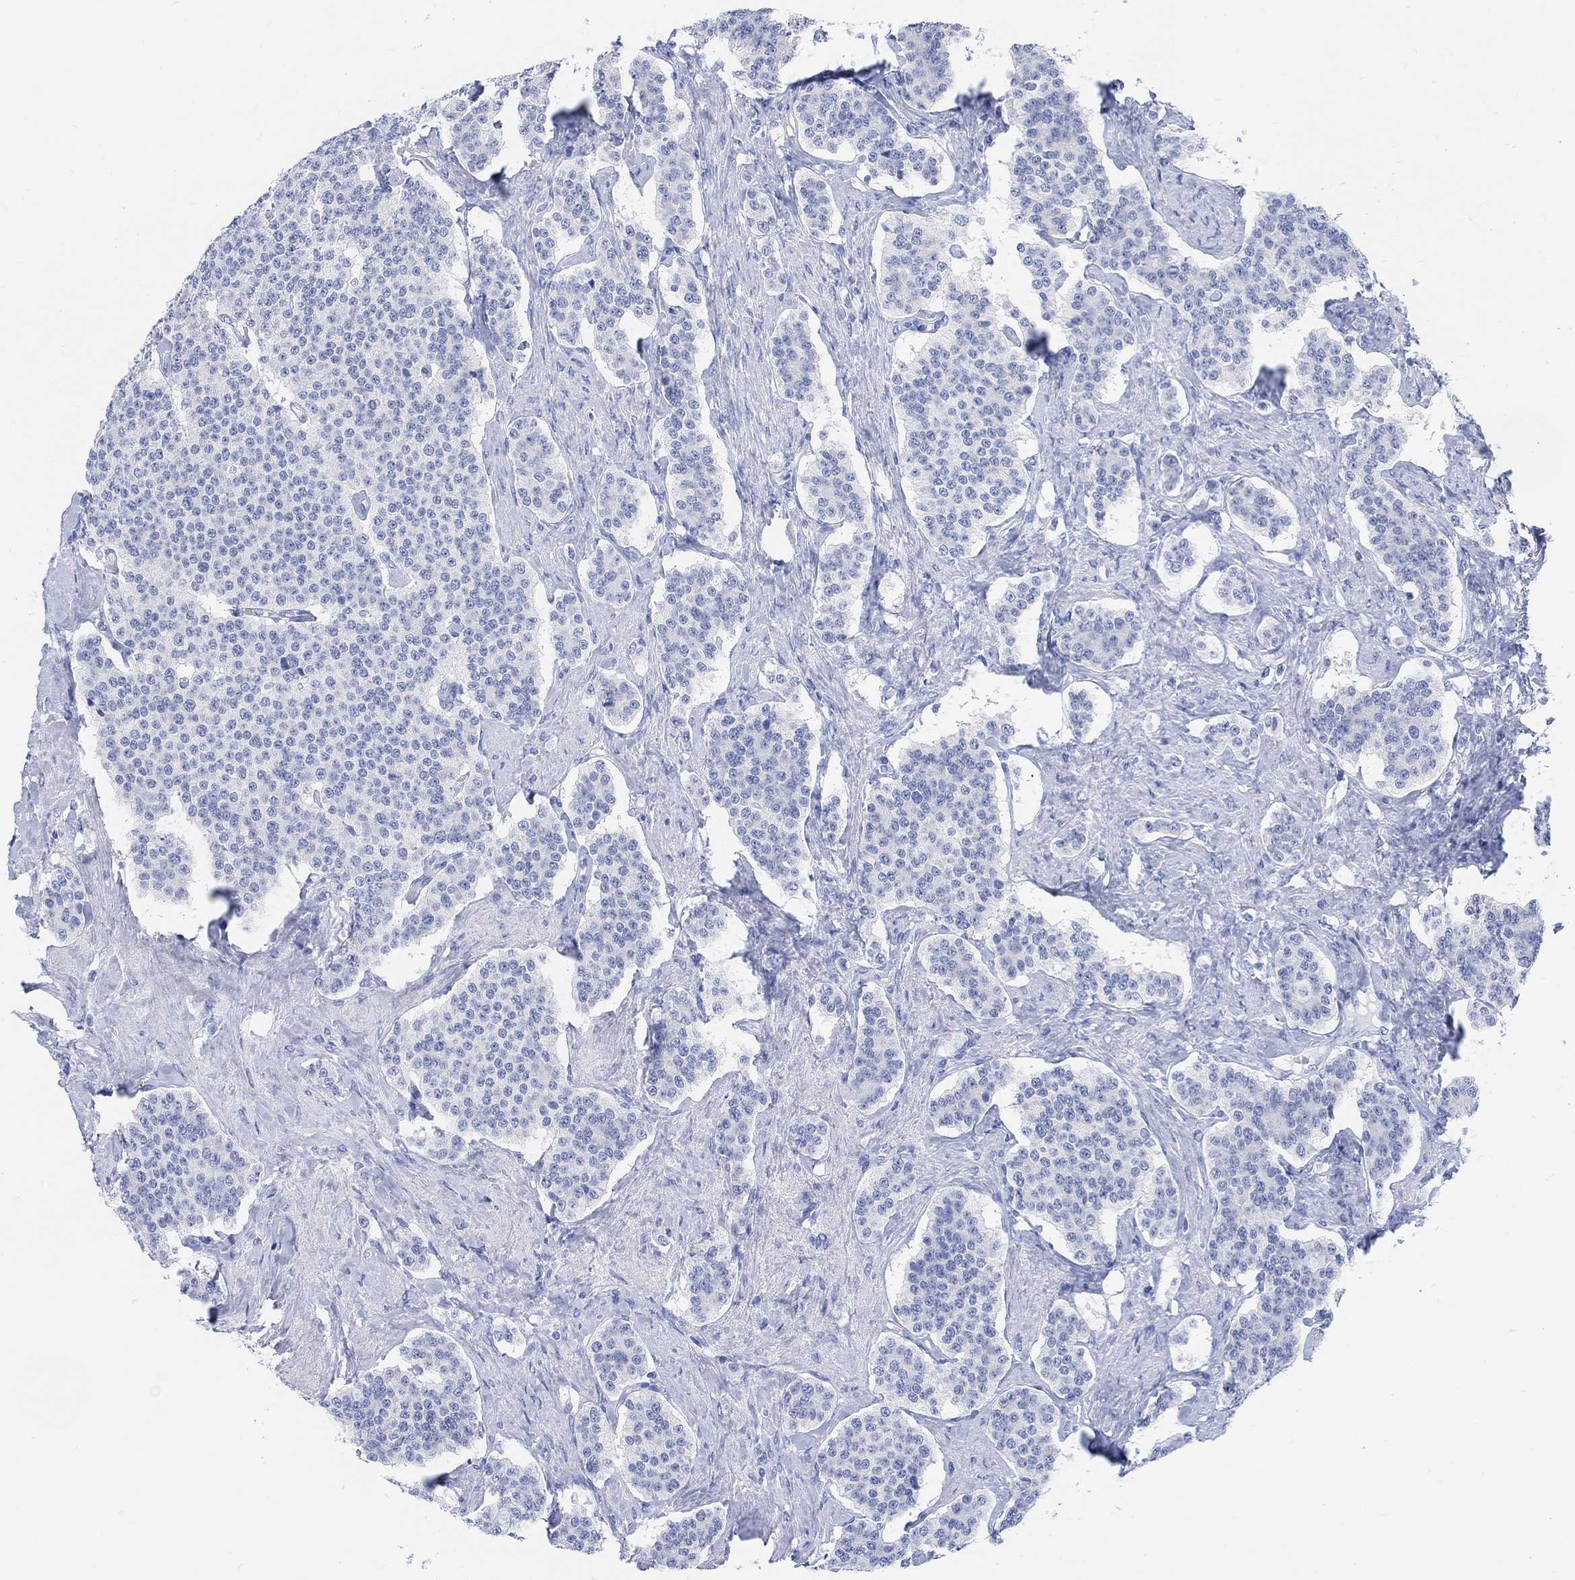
{"staining": {"intensity": "negative", "quantity": "none", "location": "none"}, "tissue": "carcinoid", "cell_type": "Tumor cells", "image_type": "cancer", "snomed": [{"axis": "morphology", "description": "Carcinoid, malignant, NOS"}, {"axis": "topography", "description": "Small intestine"}], "caption": "Immunohistochemistry (IHC) image of neoplastic tissue: human carcinoid (malignant) stained with DAB (3,3'-diaminobenzidine) demonstrates no significant protein positivity in tumor cells. (Immunohistochemistry (IHC), brightfield microscopy, high magnification).", "gene": "ENO4", "patient": {"sex": "female", "age": 58}}